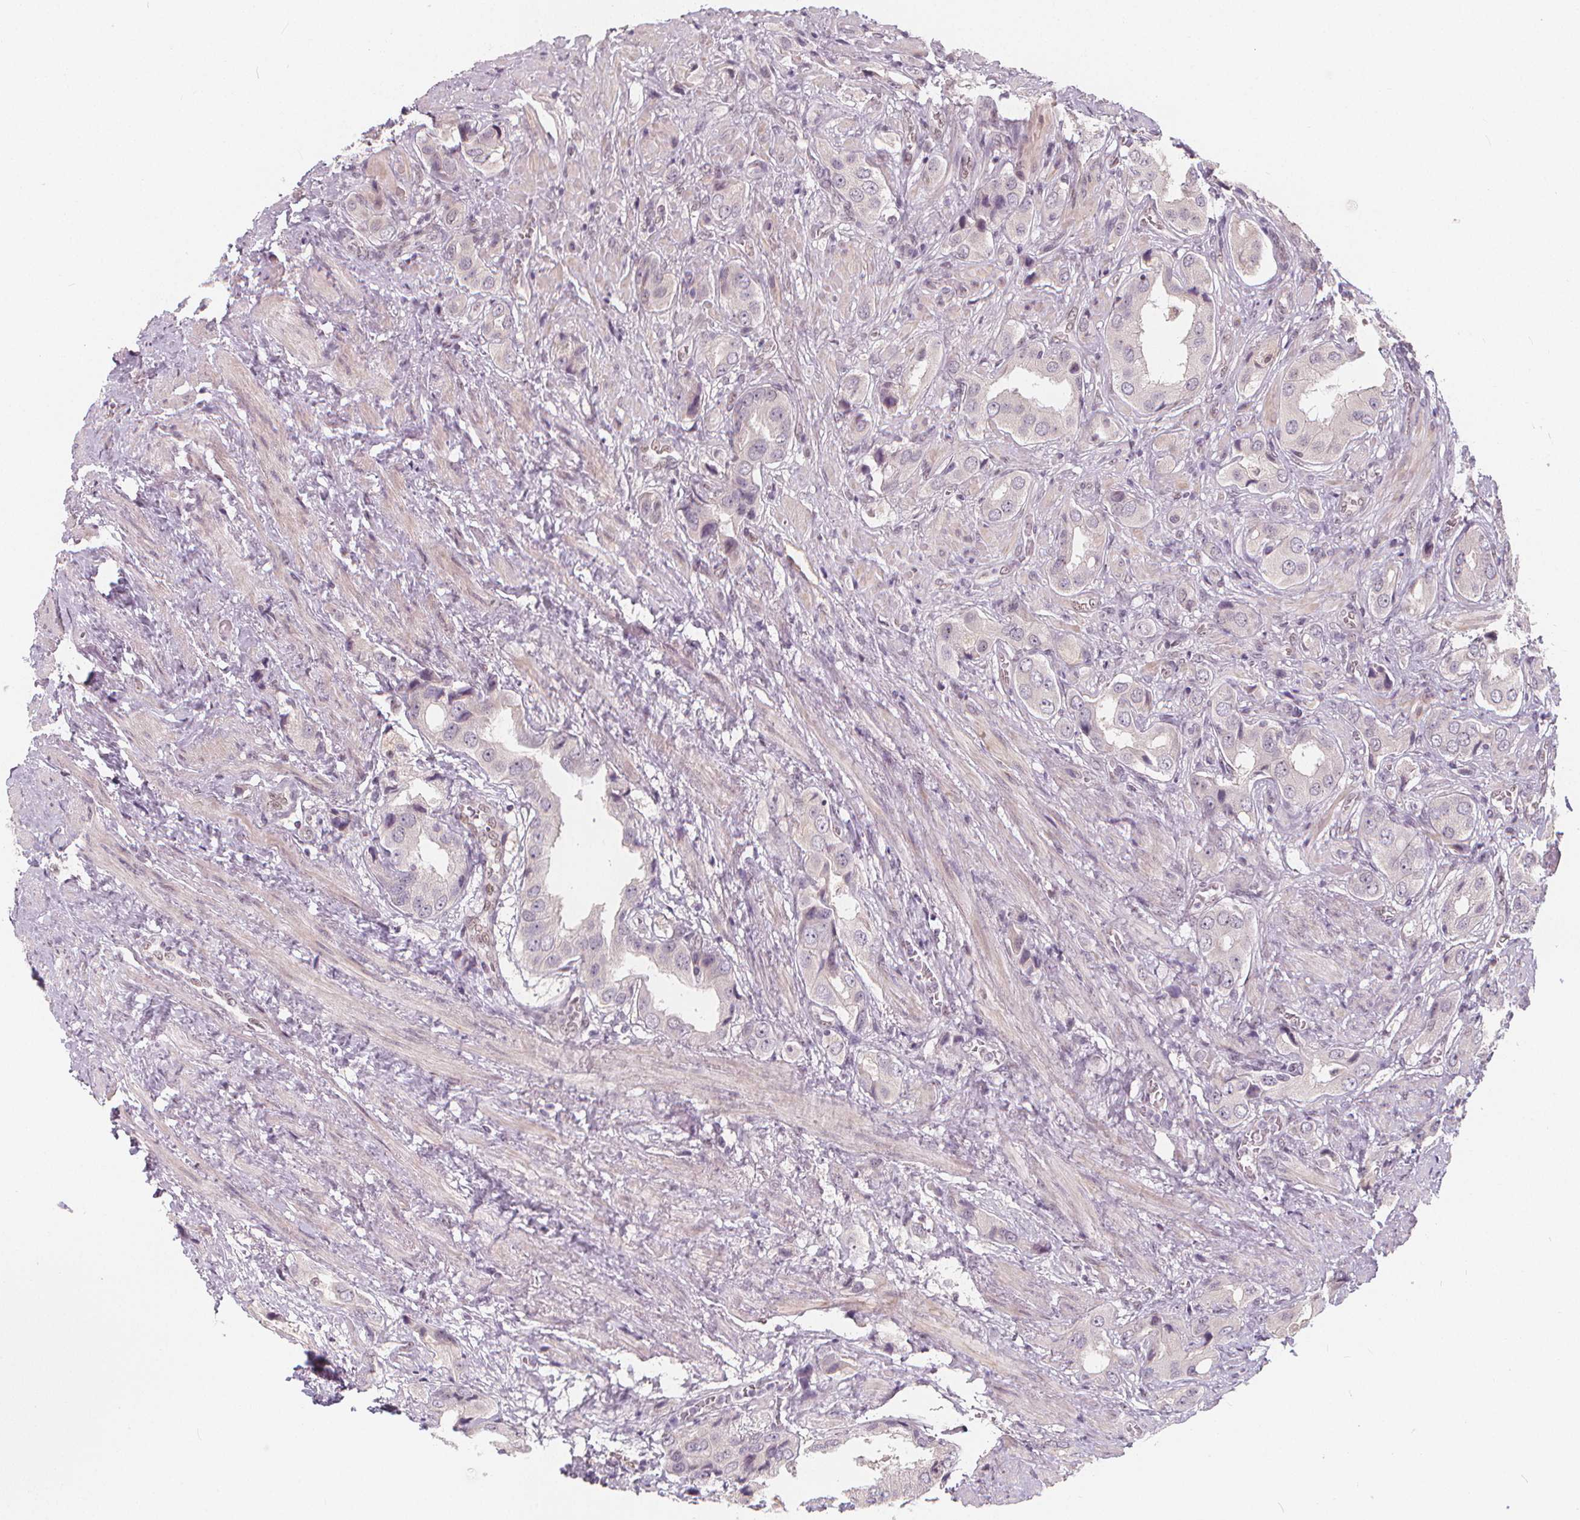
{"staining": {"intensity": "weak", "quantity": "<25%", "location": "cytoplasmic/membranous"}, "tissue": "prostate cancer", "cell_type": "Tumor cells", "image_type": "cancer", "snomed": [{"axis": "morphology", "description": "Adenocarcinoma, NOS"}, {"axis": "topography", "description": "Prostate"}], "caption": "Immunohistochemical staining of prostate cancer demonstrates no significant staining in tumor cells.", "gene": "DRC3", "patient": {"sex": "male", "age": 63}}